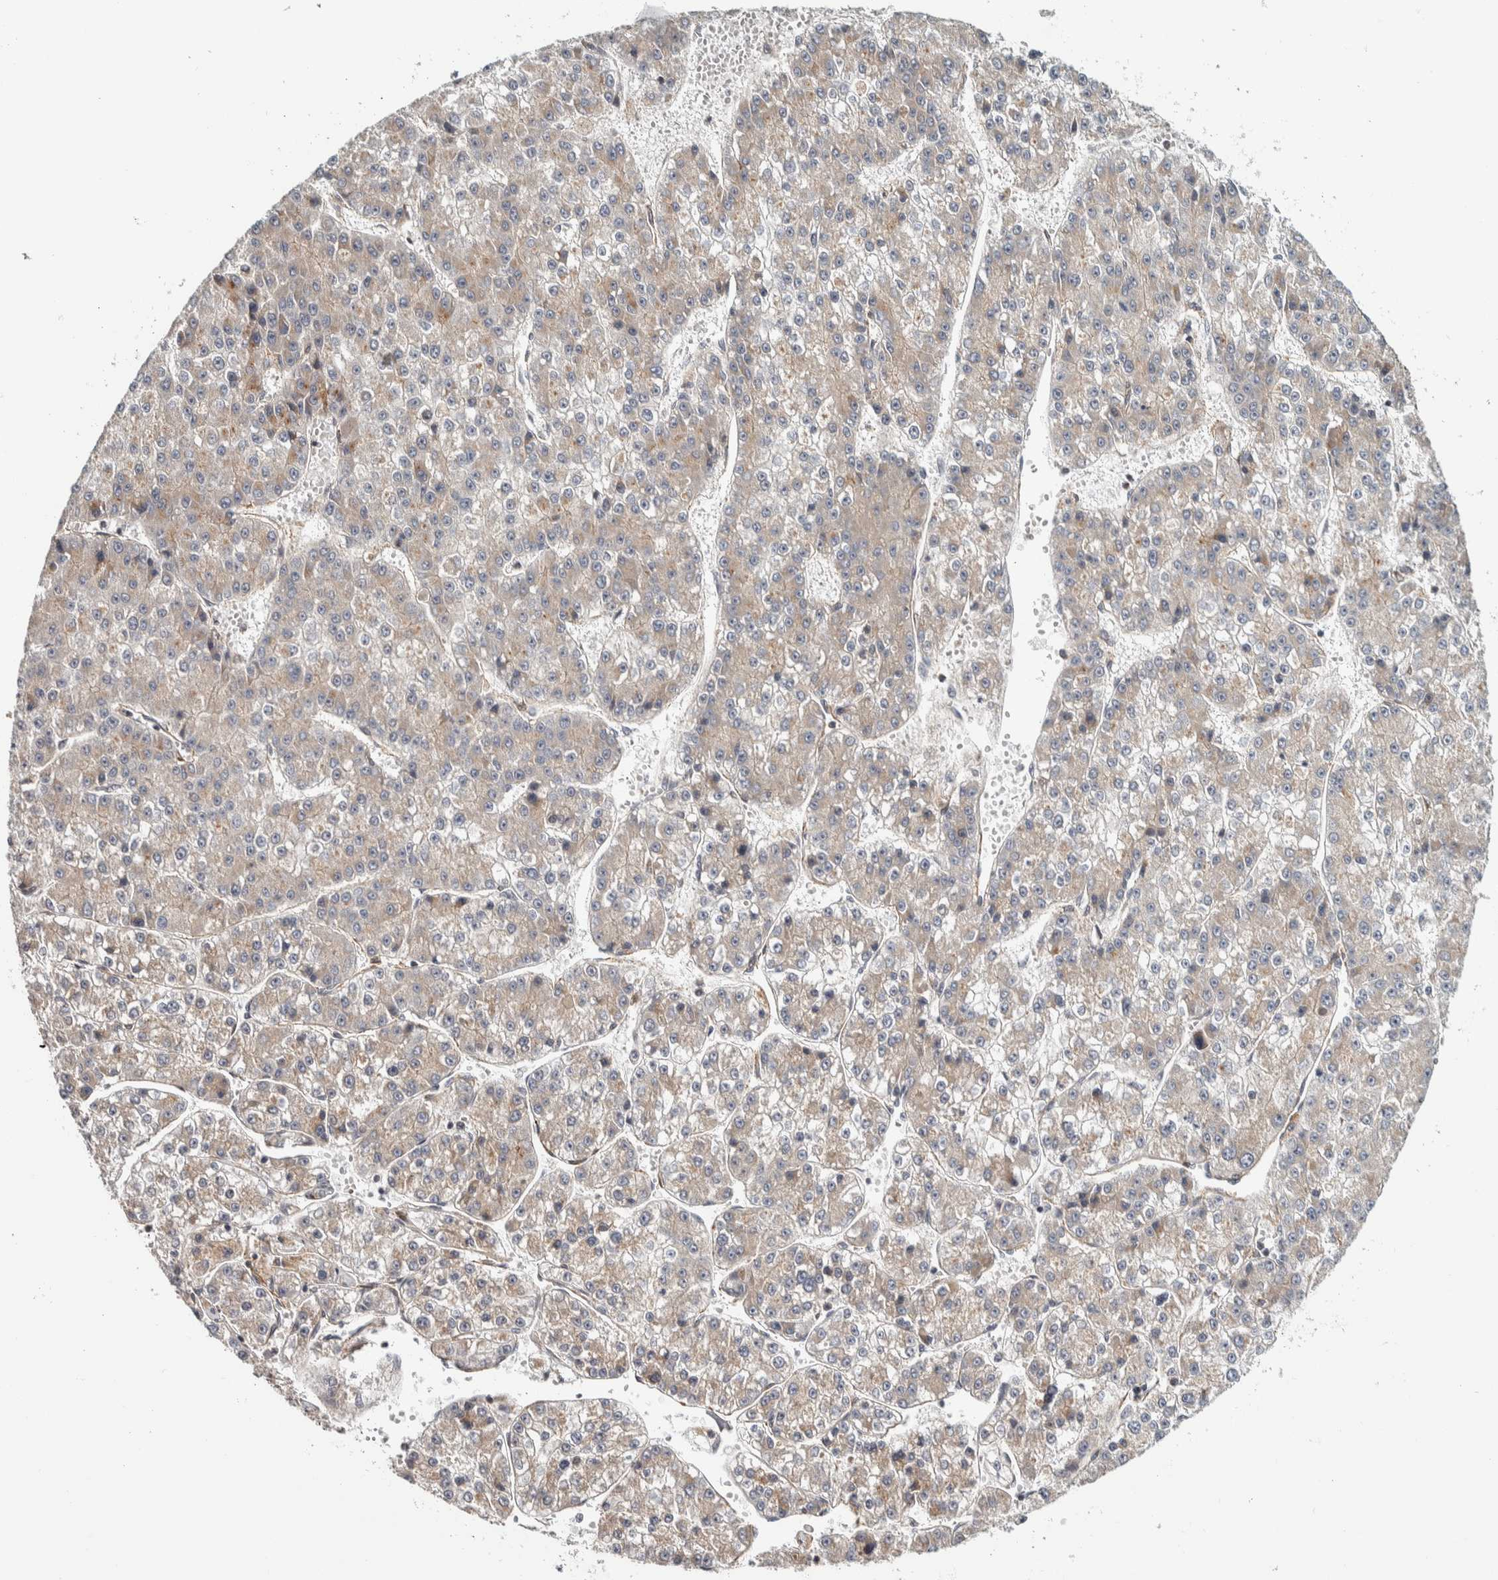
{"staining": {"intensity": "weak", "quantity": "25%-75%", "location": "cytoplasmic/membranous"}, "tissue": "liver cancer", "cell_type": "Tumor cells", "image_type": "cancer", "snomed": [{"axis": "morphology", "description": "Carcinoma, Hepatocellular, NOS"}, {"axis": "topography", "description": "Liver"}], "caption": "A histopathology image showing weak cytoplasmic/membranous staining in approximately 25%-75% of tumor cells in hepatocellular carcinoma (liver), as visualized by brown immunohistochemical staining.", "gene": "CHMP4C", "patient": {"sex": "female", "age": 73}}